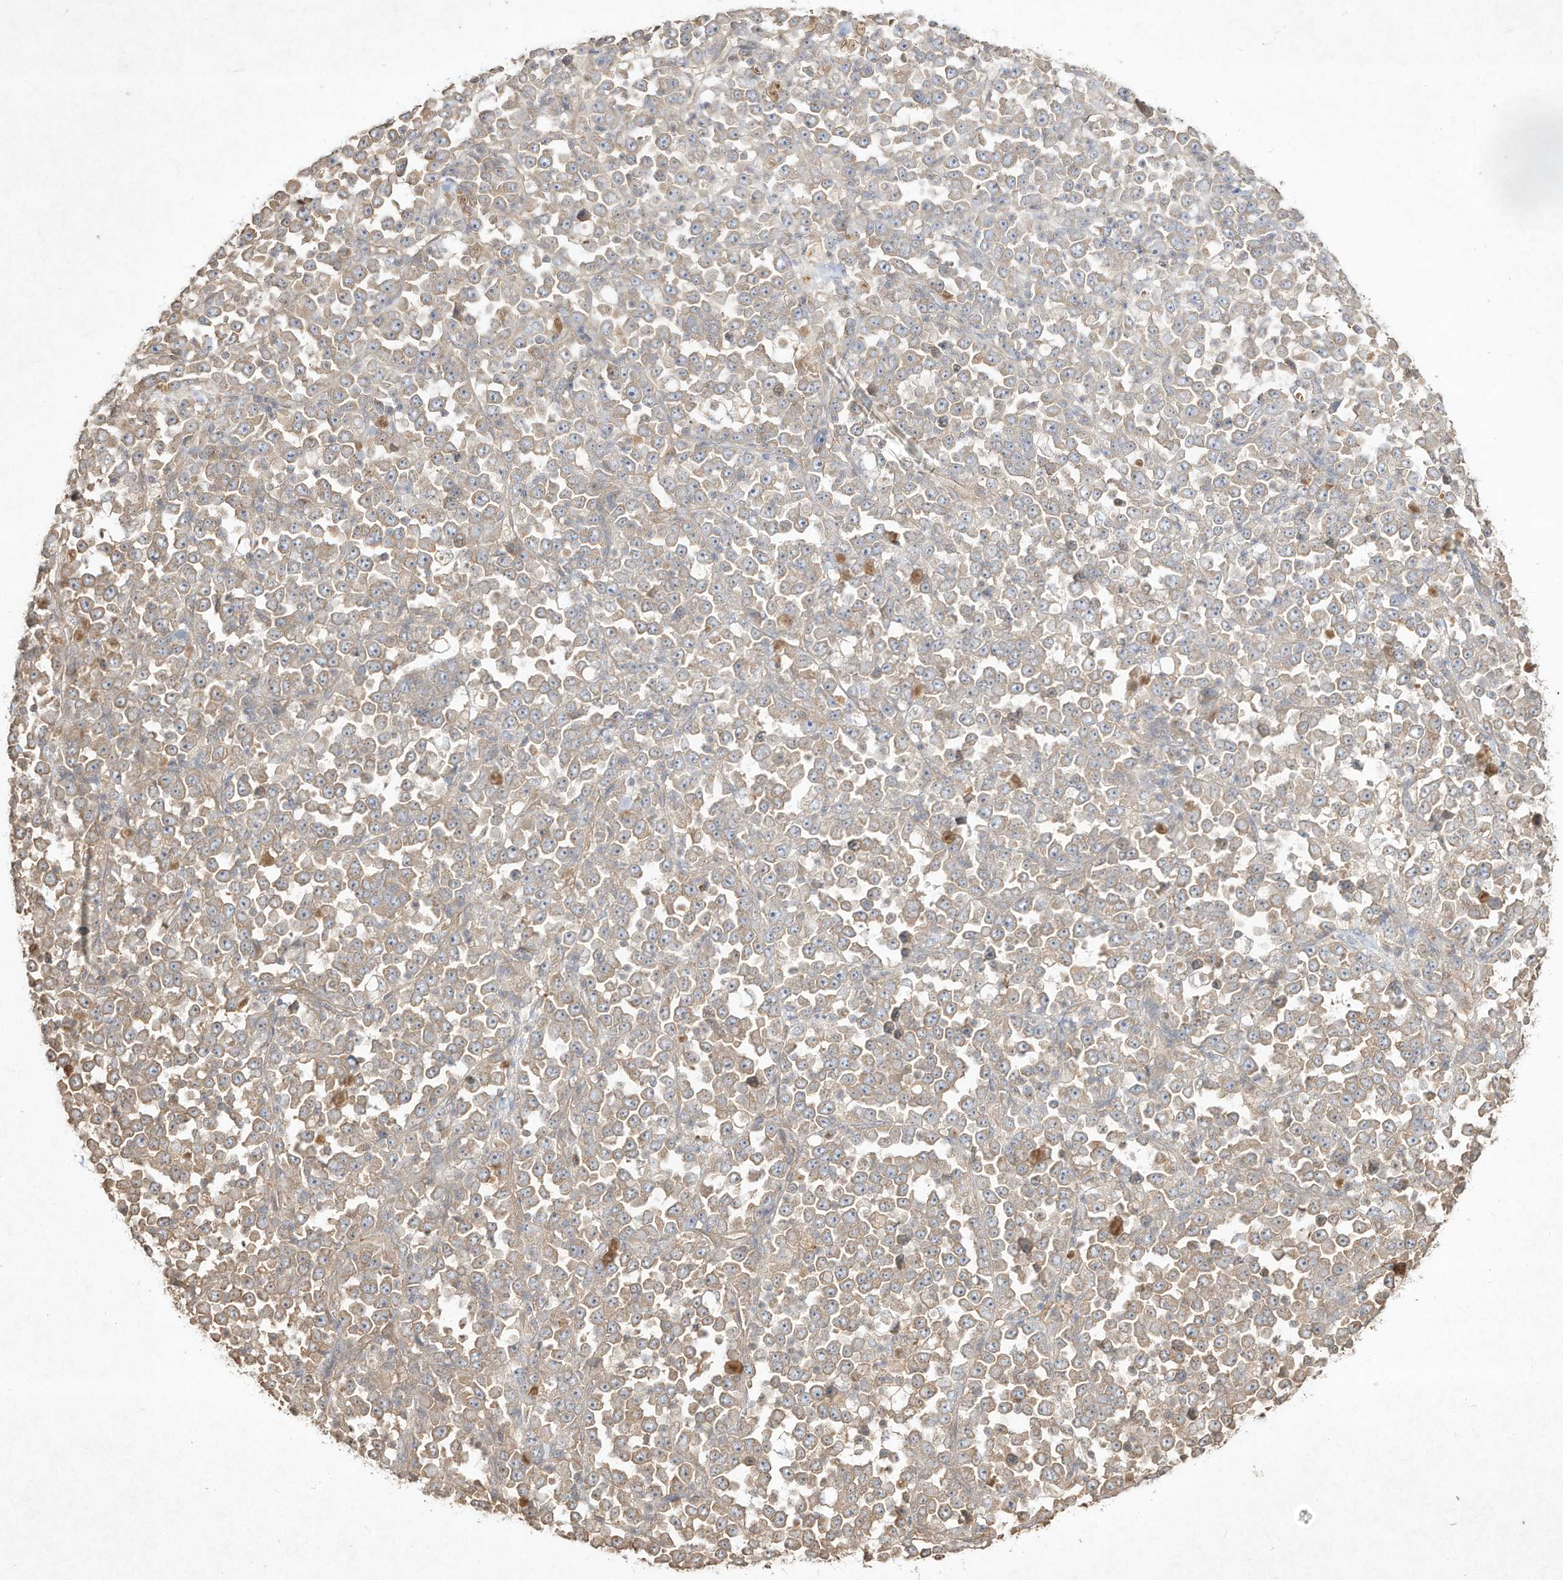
{"staining": {"intensity": "weak", "quantity": "25%-75%", "location": "cytoplasmic/membranous"}, "tissue": "stomach cancer", "cell_type": "Tumor cells", "image_type": "cancer", "snomed": [{"axis": "morphology", "description": "Normal tissue, NOS"}, {"axis": "morphology", "description": "Adenocarcinoma, NOS"}, {"axis": "topography", "description": "Stomach, upper"}, {"axis": "topography", "description": "Stomach"}], "caption": "Protein expression analysis of human adenocarcinoma (stomach) reveals weak cytoplasmic/membranous positivity in approximately 25%-75% of tumor cells.", "gene": "DYNC1I2", "patient": {"sex": "male", "age": 59}}